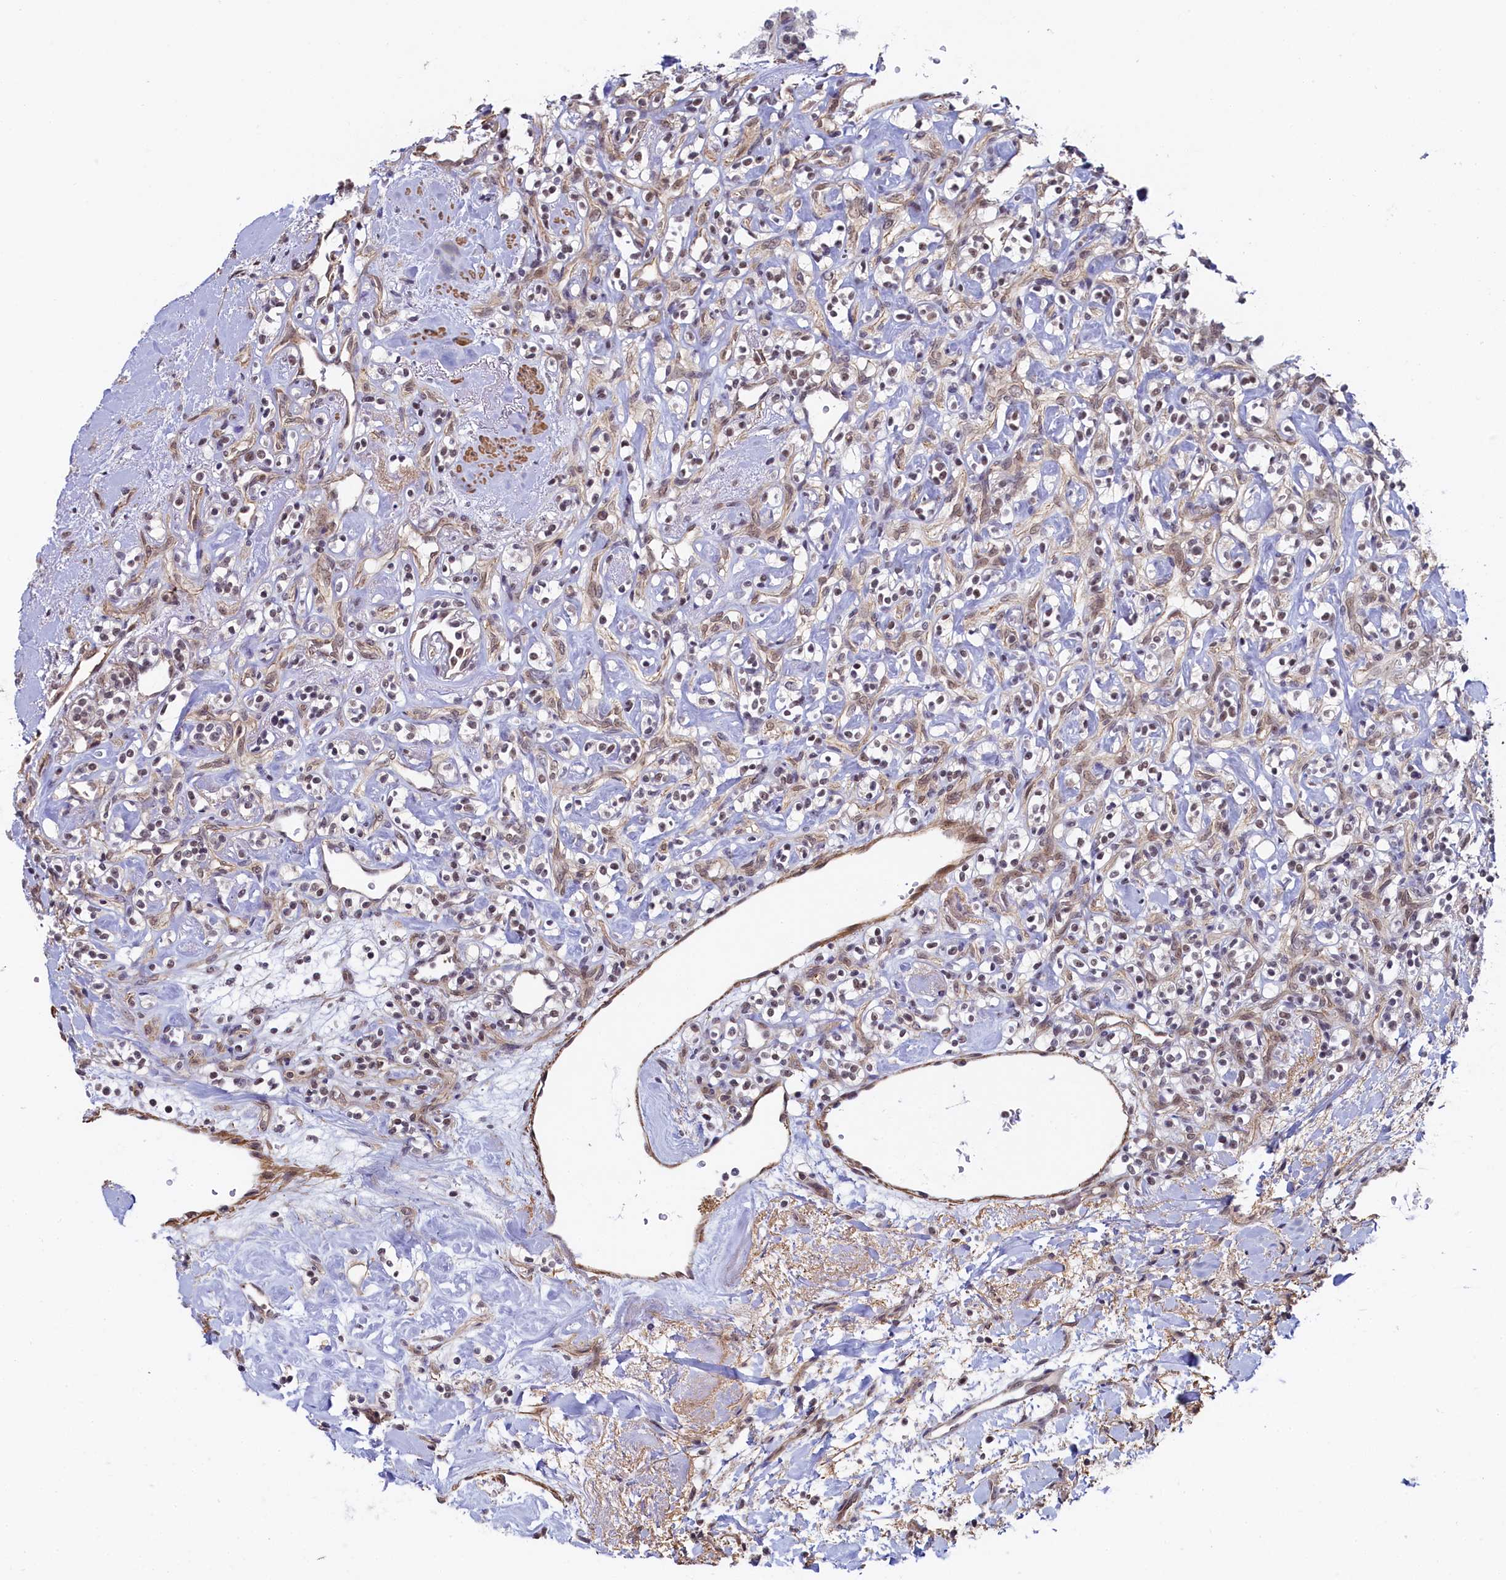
{"staining": {"intensity": "weak", "quantity": "25%-75%", "location": "nuclear"}, "tissue": "renal cancer", "cell_type": "Tumor cells", "image_type": "cancer", "snomed": [{"axis": "morphology", "description": "Adenocarcinoma, NOS"}, {"axis": "topography", "description": "Kidney"}], "caption": "Weak nuclear expression for a protein is present in approximately 25%-75% of tumor cells of adenocarcinoma (renal) using immunohistochemistry.", "gene": "INTS14", "patient": {"sex": "male", "age": 77}}